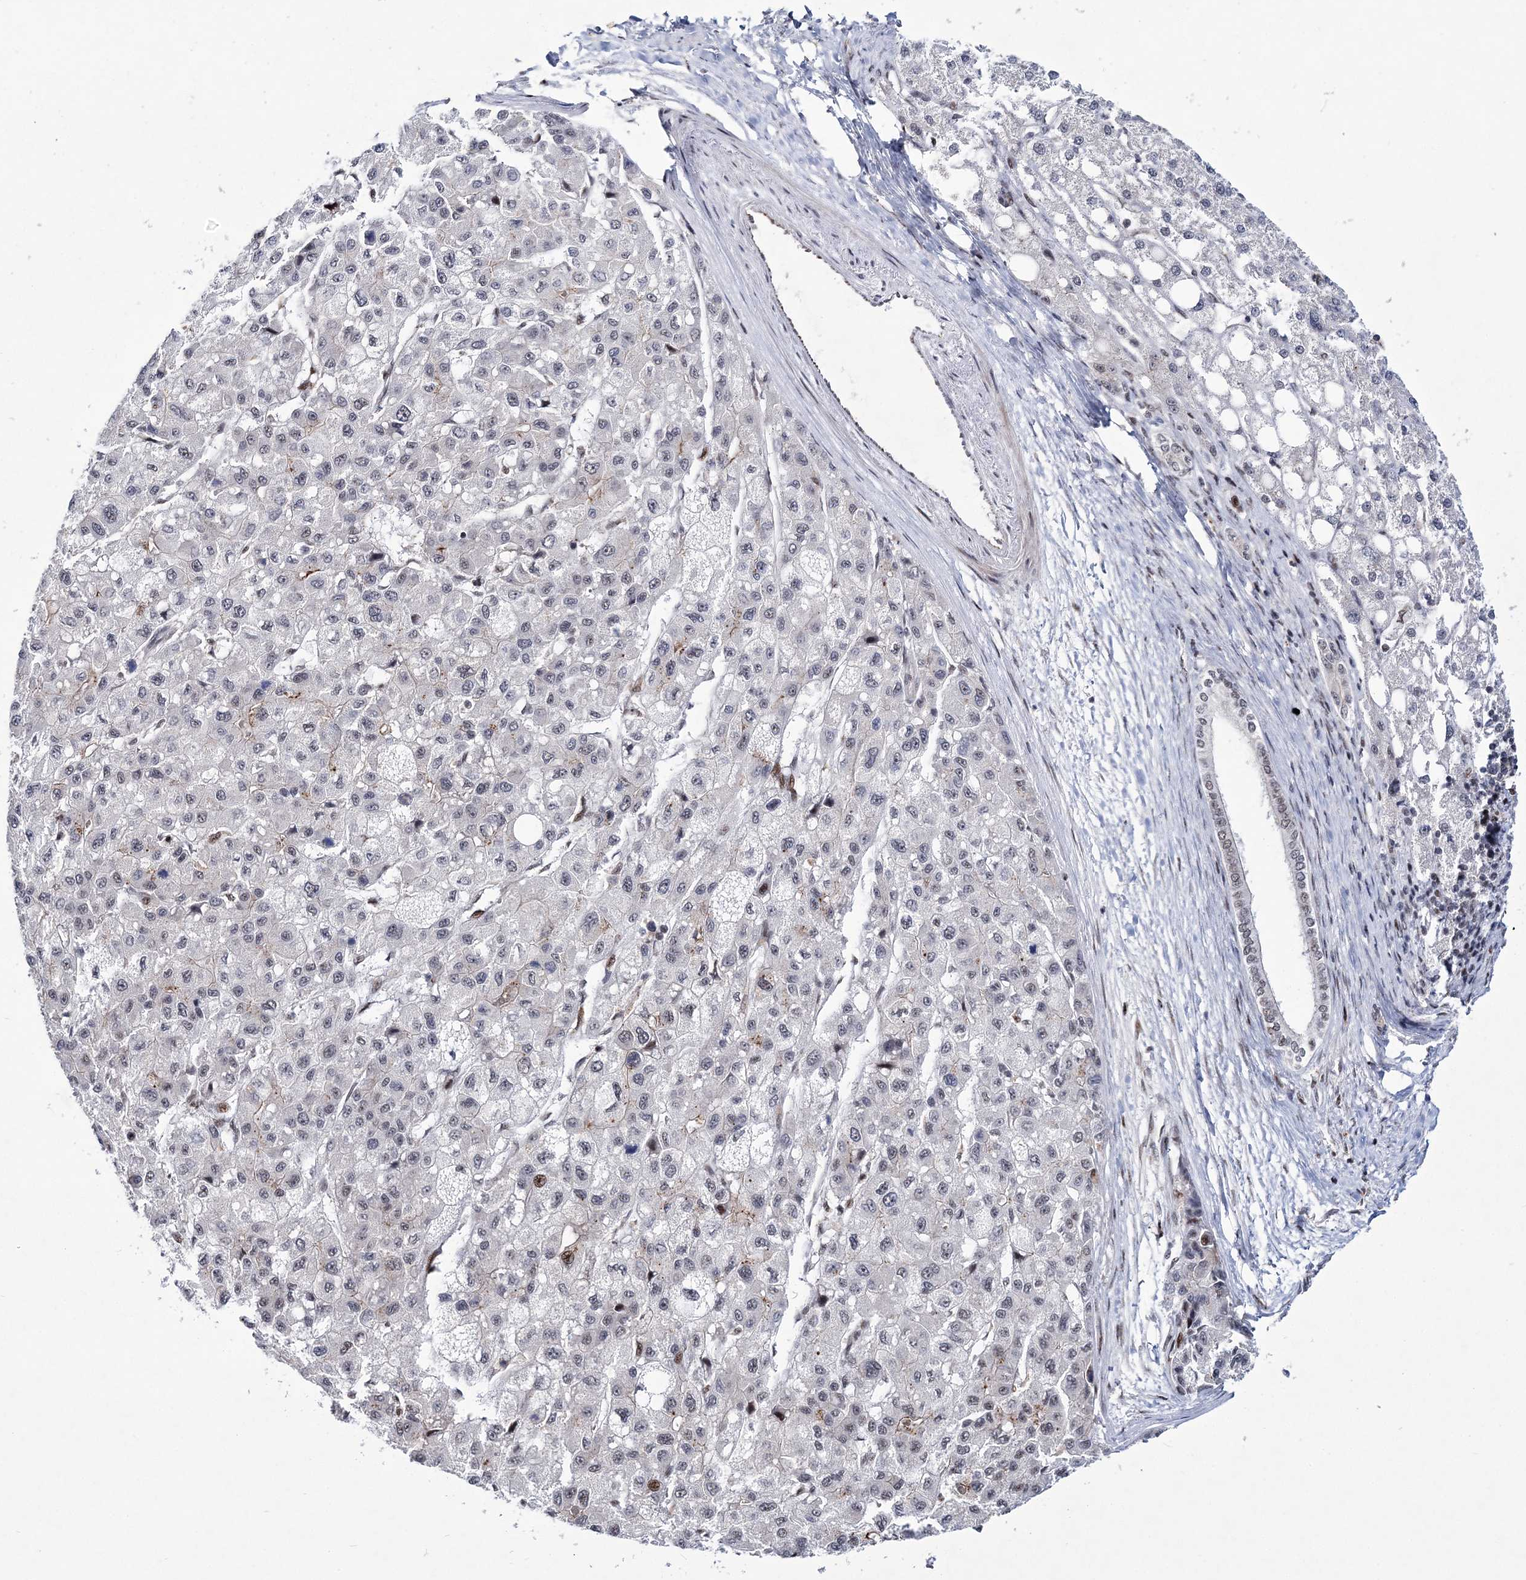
{"staining": {"intensity": "moderate", "quantity": "<25%", "location": "nuclear"}, "tissue": "liver cancer", "cell_type": "Tumor cells", "image_type": "cancer", "snomed": [{"axis": "morphology", "description": "Carcinoma, Hepatocellular, NOS"}, {"axis": "topography", "description": "Liver"}], "caption": "Immunohistochemistry photomicrograph of neoplastic tissue: human liver cancer (hepatocellular carcinoma) stained using IHC displays low levels of moderate protein expression localized specifically in the nuclear of tumor cells, appearing as a nuclear brown color.", "gene": "TATDN2", "patient": {"sex": "male", "age": 80}}